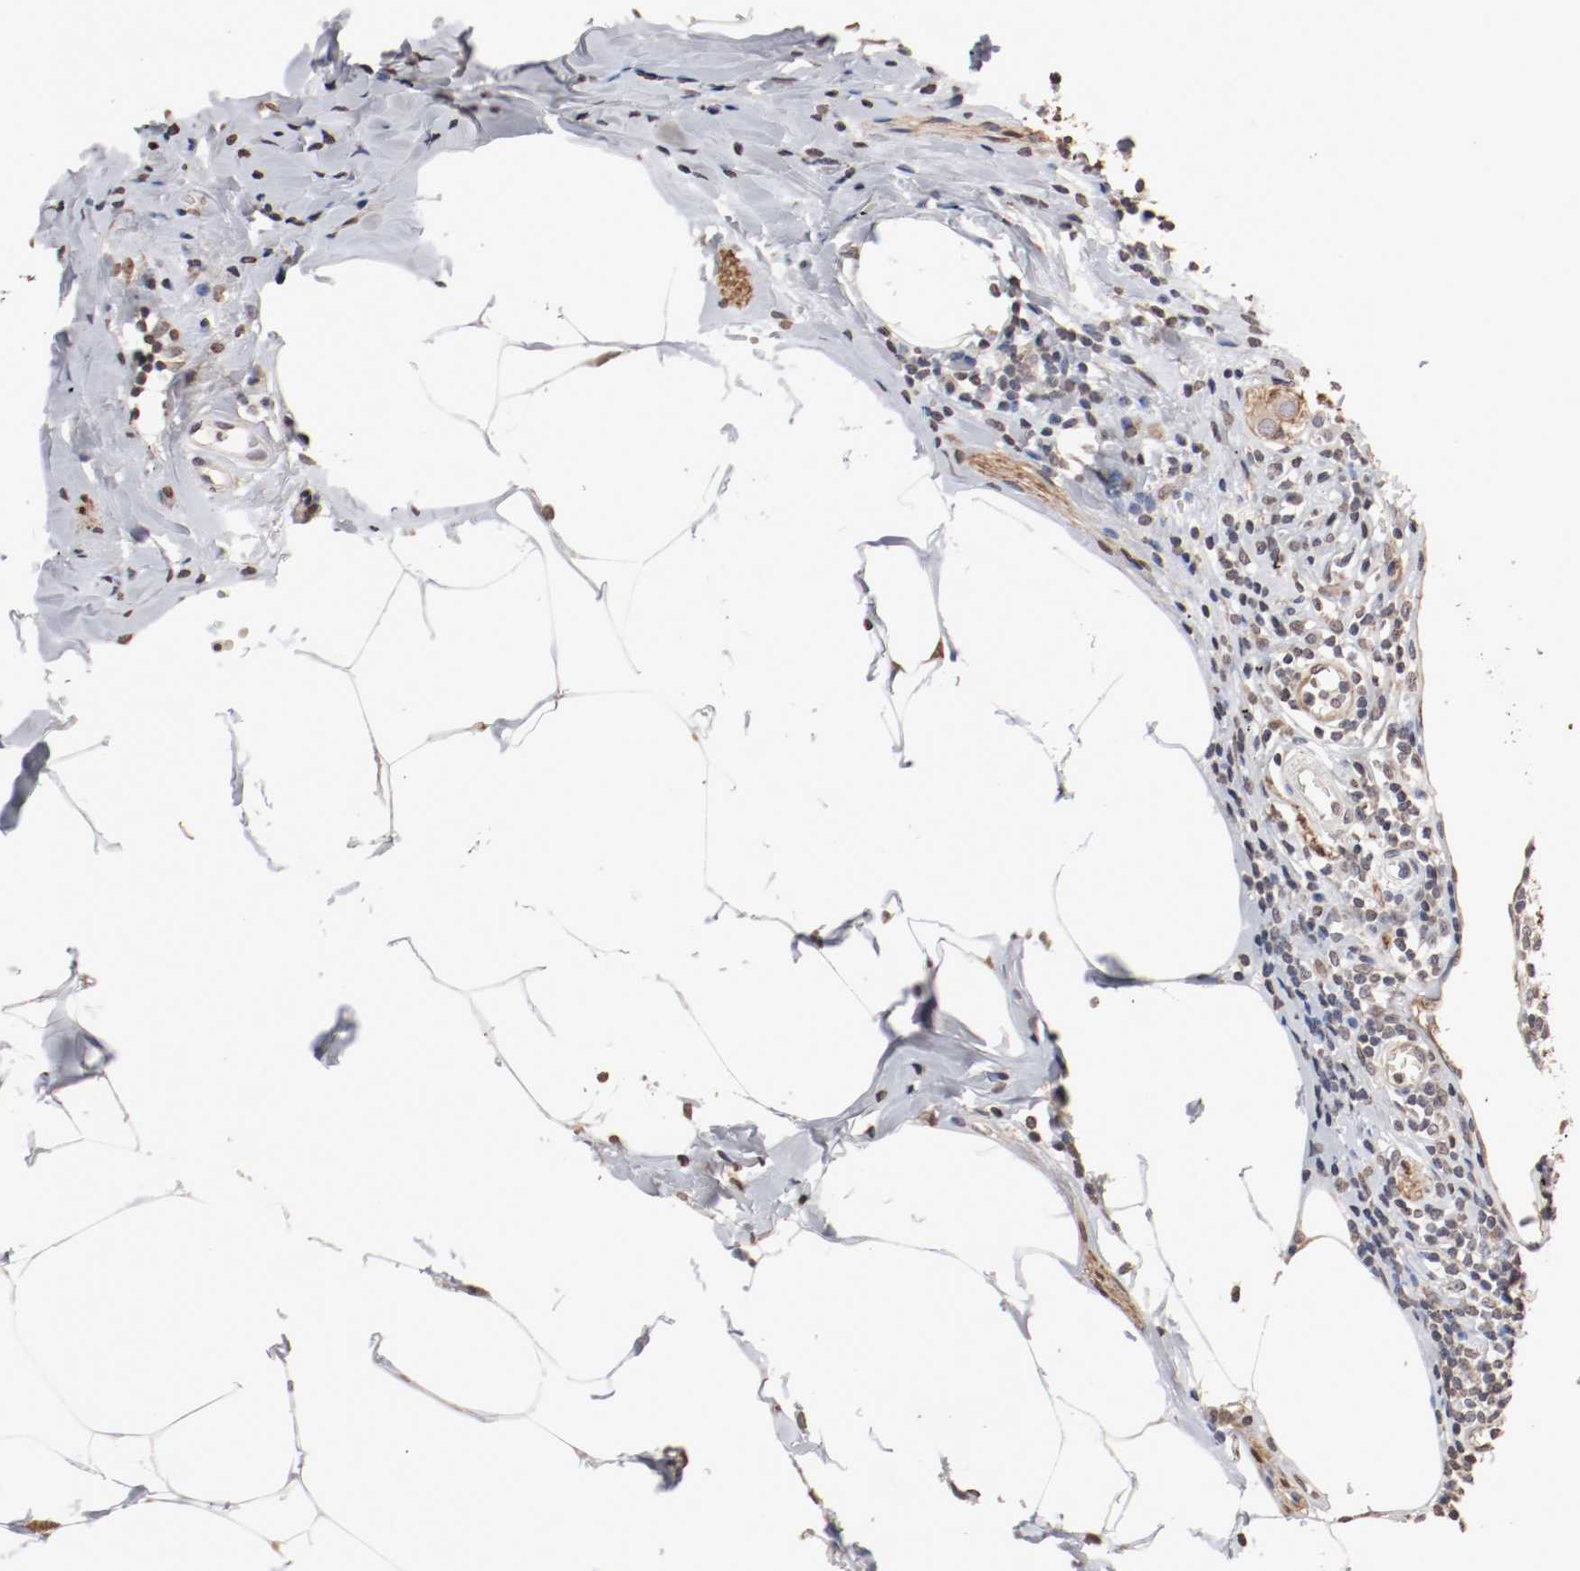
{"staining": {"intensity": "negative", "quantity": "none", "location": "none"}, "tissue": "appendix", "cell_type": "Glandular cells", "image_type": "normal", "snomed": [{"axis": "morphology", "description": "Normal tissue, NOS"}, {"axis": "morphology", "description": "Inflammation, NOS"}, {"axis": "topography", "description": "Appendix"}], "caption": "Immunohistochemistry photomicrograph of benign human appendix stained for a protein (brown), which displays no staining in glandular cells.", "gene": "WASL", "patient": {"sex": "male", "age": 46}}